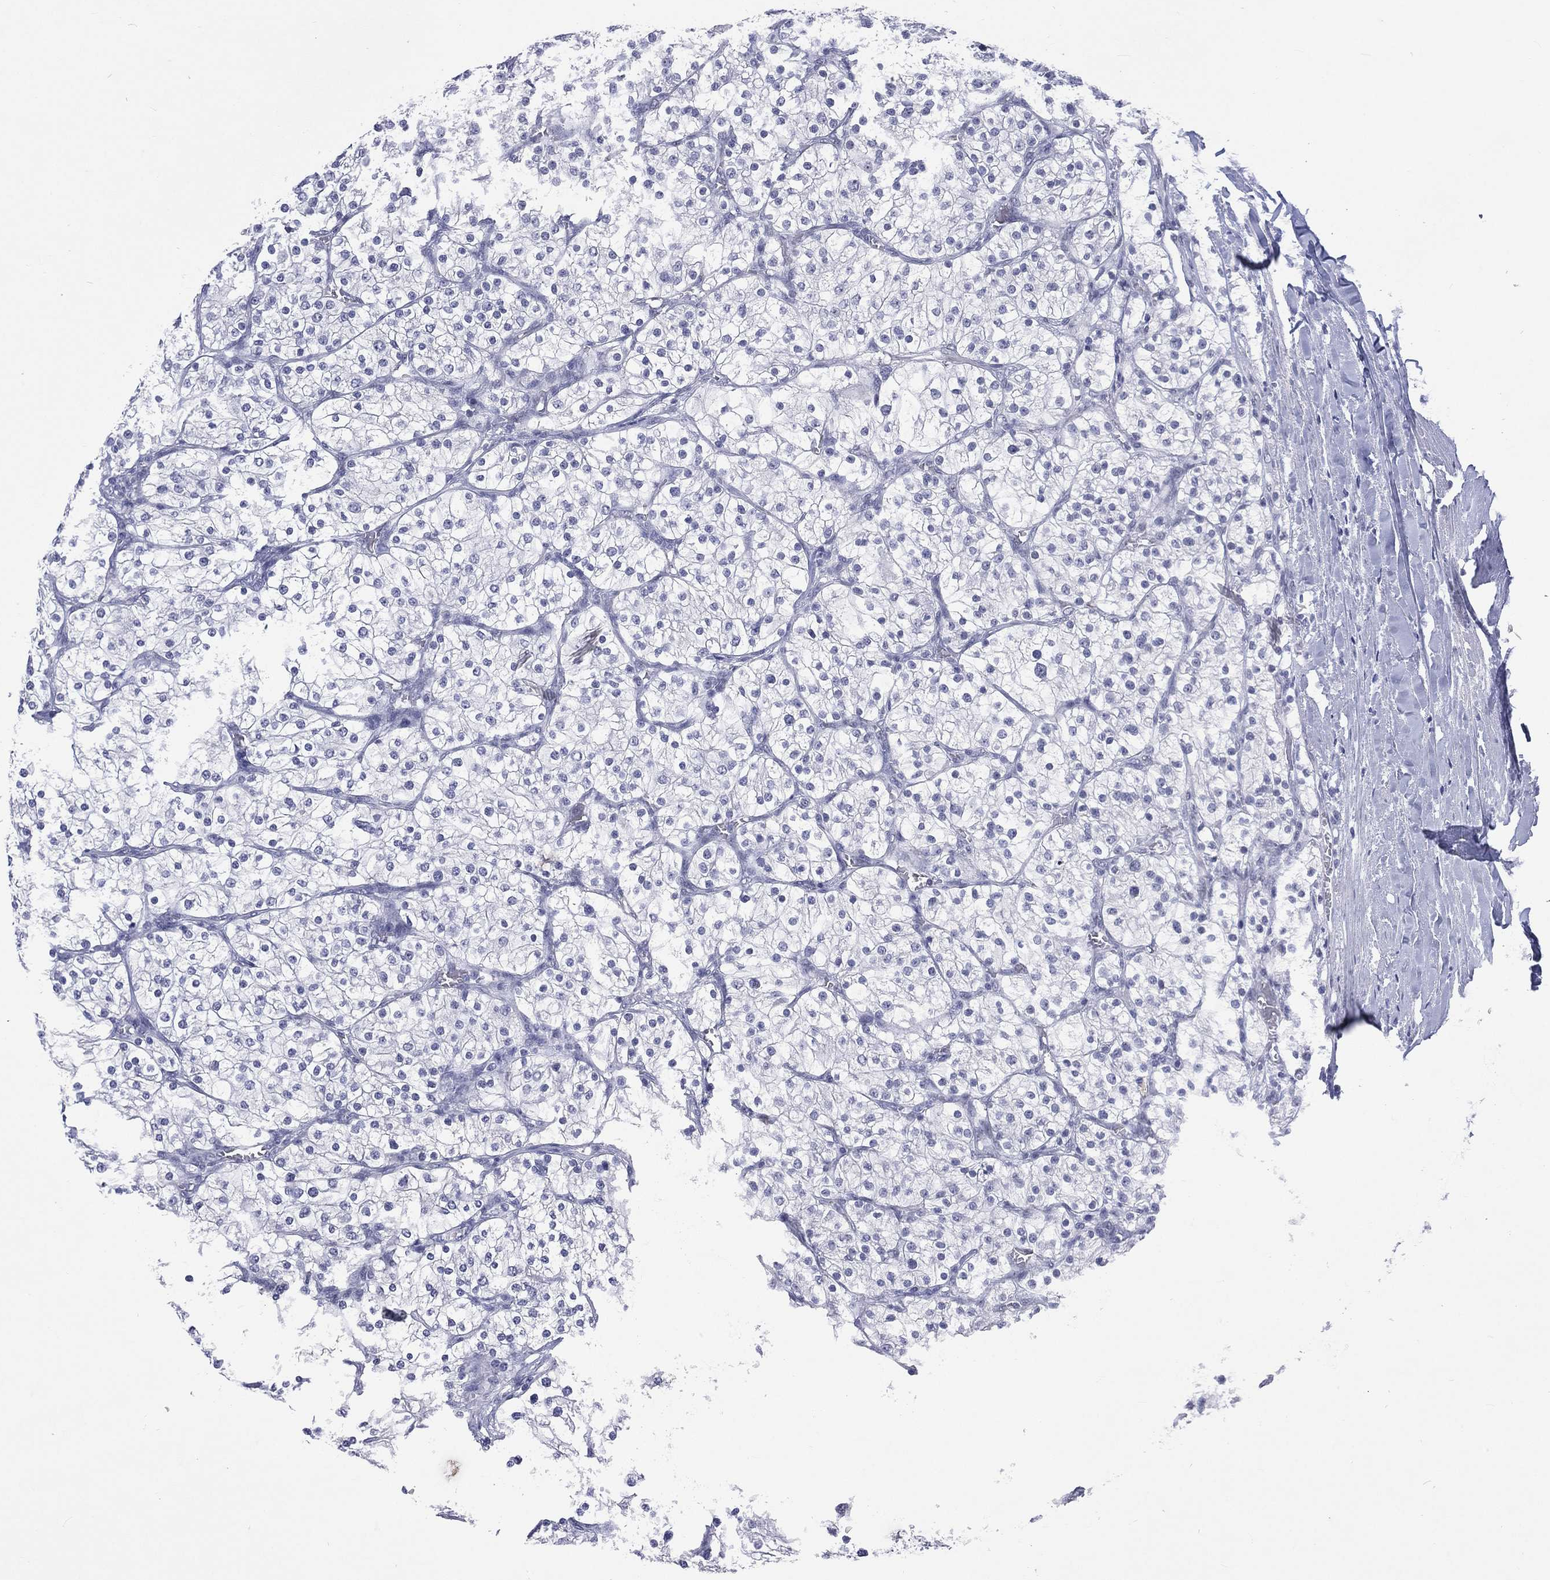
{"staining": {"intensity": "negative", "quantity": "none", "location": "none"}, "tissue": "renal cancer", "cell_type": "Tumor cells", "image_type": "cancer", "snomed": [{"axis": "morphology", "description": "Adenocarcinoma, NOS"}, {"axis": "topography", "description": "Kidney"}], "caption": "The micrograph exhibits no staining of tumor cells in adenocarcinoma (renal). (Immunohistochemistry, brightfield microscopy, high magnification).", "gene": "SSX1", "patient": {"sex": "male", "age": 80}}